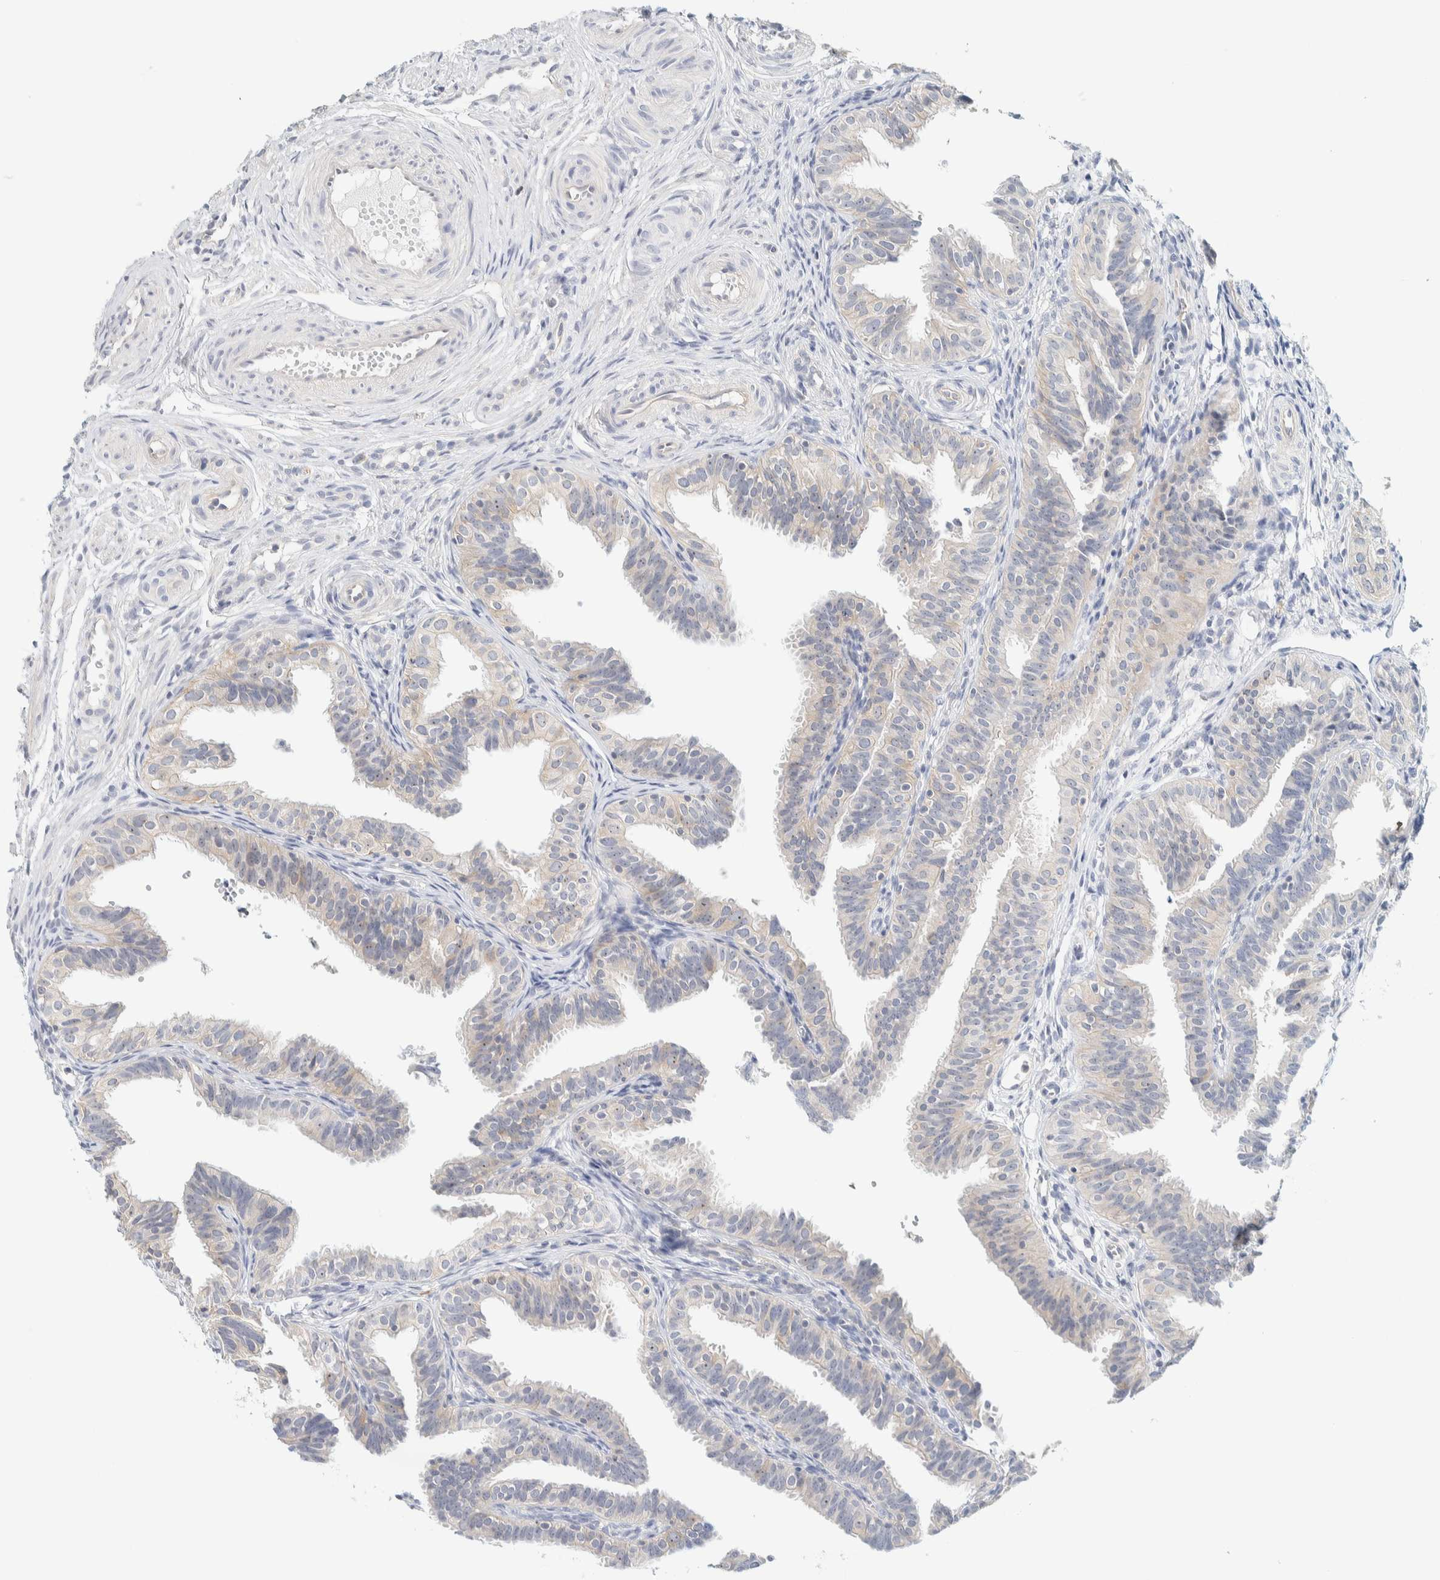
{"staining": {"intensity": "weak", "quantity": "<25%", "location": "nuclear"}, "tissue": "fallopian tube", "cell_type": "Glandular cells", "image_type": "normal", "snomed": [{"axis": "morphology", "description": "Normal tissue, NOS"}, {"axis": "topography", "description": "Fallopian tube"}], "caption": "This is a micrograph of IHC staining of unremarkable fallopian tube, which shows no expression in glandular cells. The staining was performed using DAB to visualize the protein expression in brown, while the nuclei were stained in blue with hematoxylin (Magnification: 20x).", "gene": "NDE1", "patient": {"sex": "female", "age": 35}}